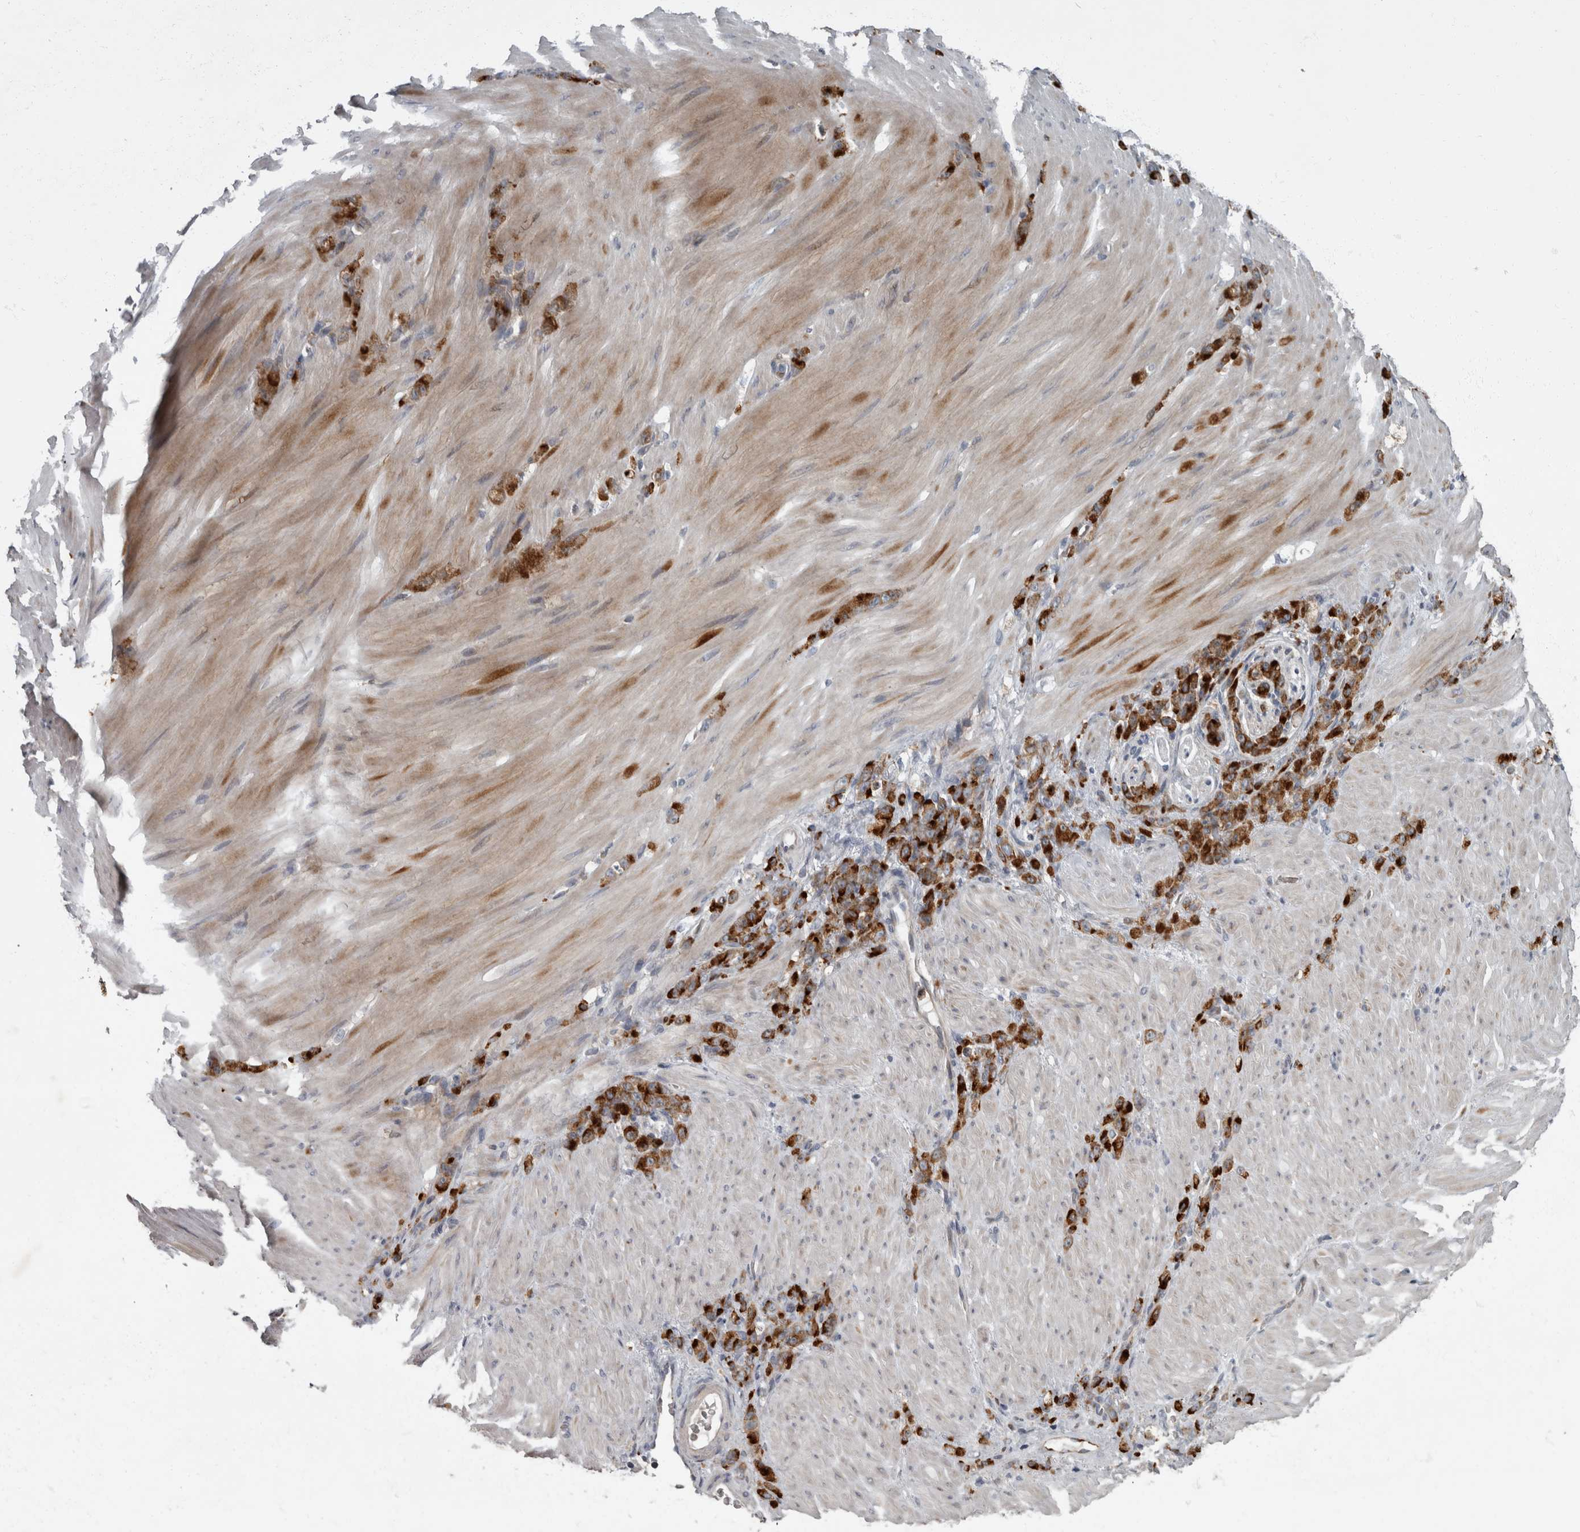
{"staining": {"intensity": "strong", "quantity": ">75%", "location": "cytoplasmic/membranous"}, "tissue": "stomach cancer", "cell_type": "Tumor cells", "image_type": "cancer", "snomed": [{"axis": "morphology", "description": "Normal tissue, NOS"}, {"axis": "morphology", "description": "Adenocarcinoma, NOS"}, {"axis": "topography", "description": "Stomach"}], "caption": "Strong cytoplasmic/membranous staining is identified in about >75% of tumor cells in stomach cancer (adenocarcinoma). Ihc stains the protein of interest in brown and the nuclei are stained blue.", "gene": "CDC42BPG", "patient": {"sex": "male", "age": 82}}